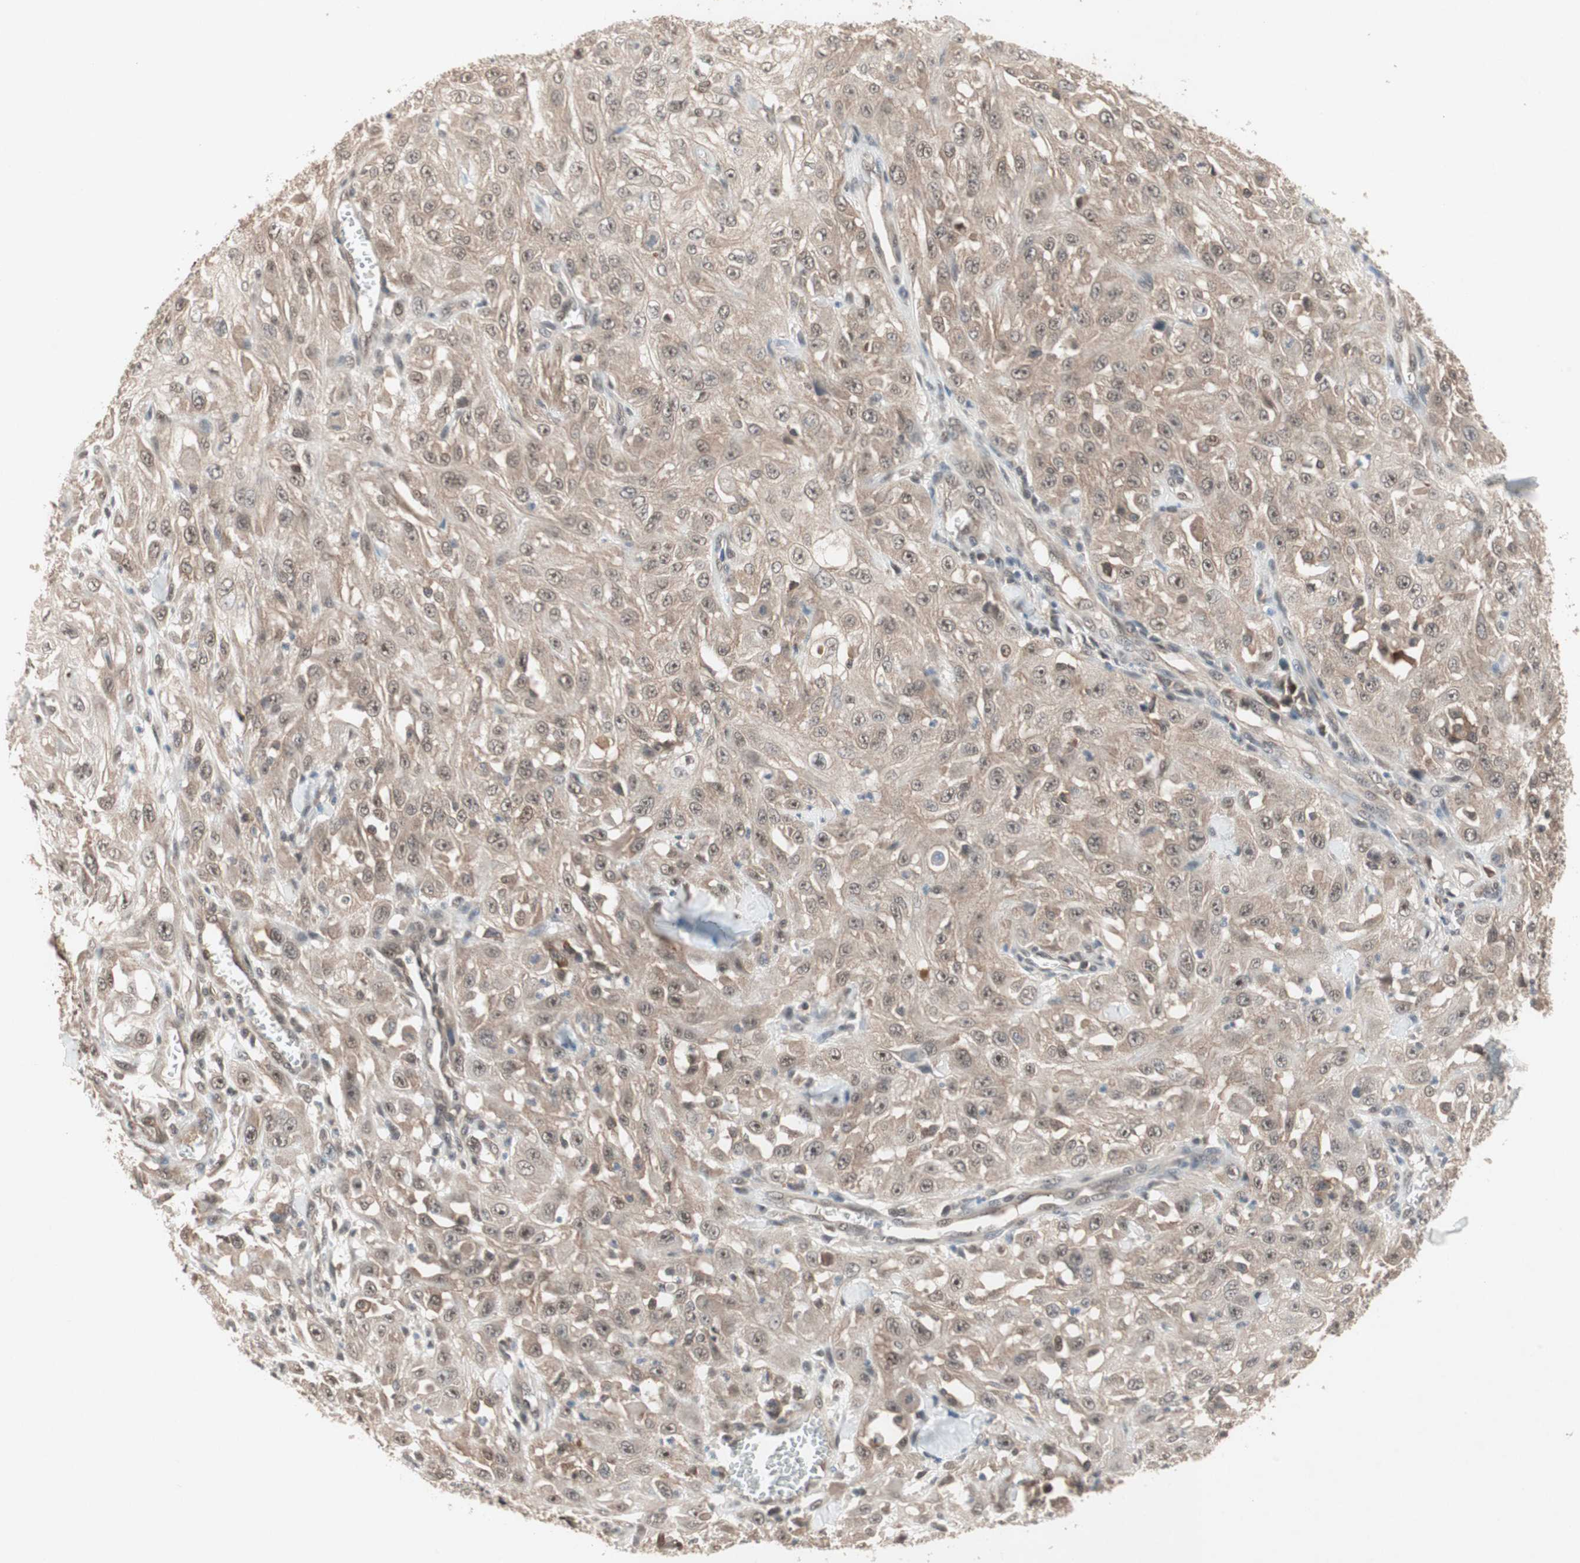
{"staining": {"intensity": "moderate", "quantity": ">75%", "location": "cytoplasmic/membranous,nuclear"}, "tissue": "skin cancer", "cell_type": "Tumor cells", "image_type": "cancer", "snomed": [{"axis": "morphology", "description": "Squamous cell carcinoma, NOS"}, {"axis": "morphology", "description": "Squamous cell carcinoma, metastatic, NOS"}, {"axis": "topography", "description": "Skin"}, {"axis": "topography", "description": "Lymph node"}], "caption": "Protein analysis of skin squamous cell carcinoma tissue exhibits moderate cytoplasmic/membranous and nuclear expression in approximately >75% of tumor cells. The staining was performed using DAB to visualize the protein expression in brown, while the nuclei were stained in blue with hematoxylin (Magnification: 20x).", "gene": "GART", "patient": {"sex": "male", "age": 75}}